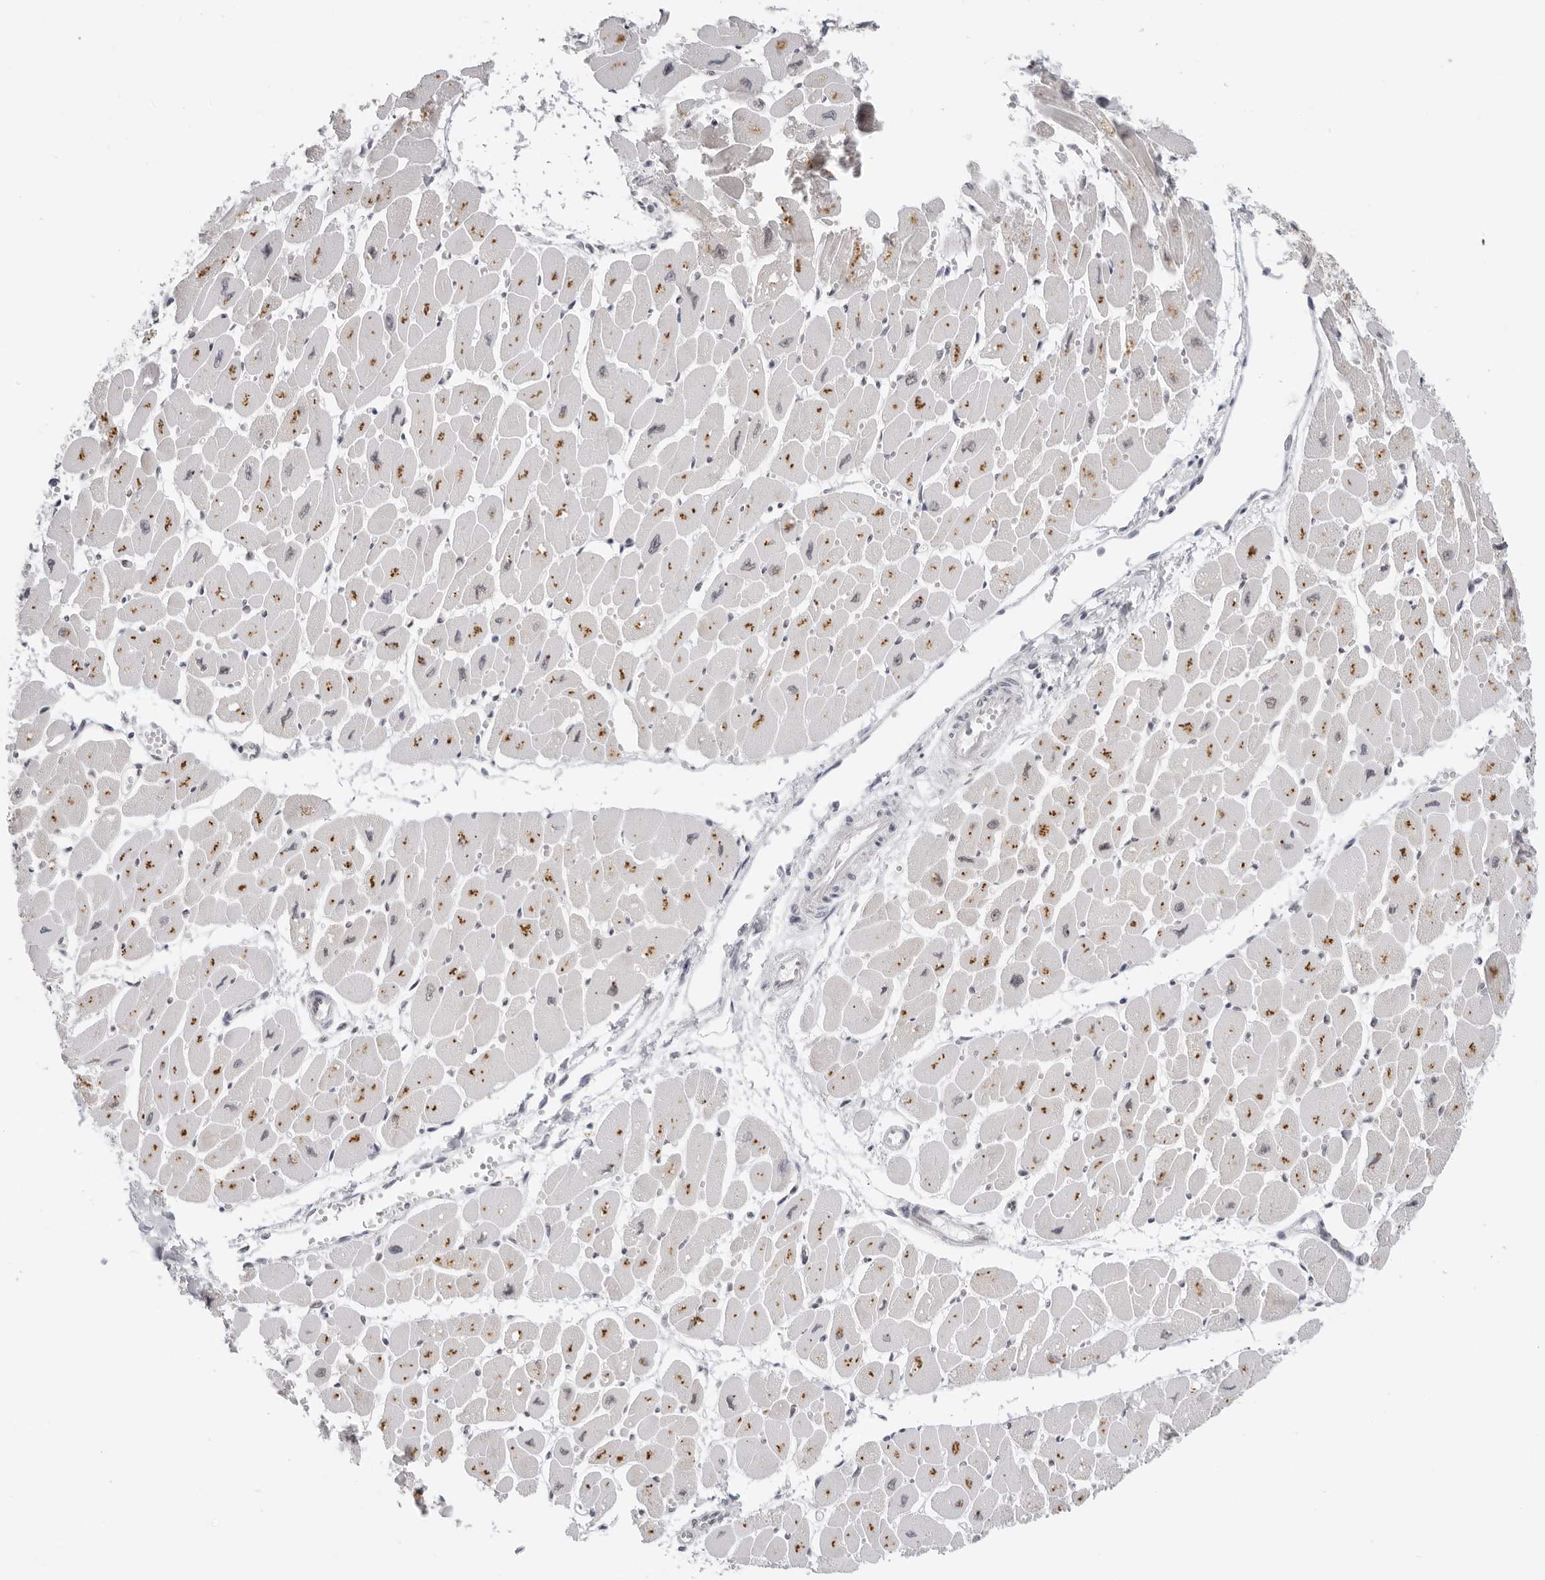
{"staining": {"intensity": "moderate", "quantity": "25%-75%", "location": "cytoplasmic/membranous,nuclear"}, "tissue": "heart muscle", "cell_type": "Cardiomyocytes", "image_type": "normal", "snomed": [{"axis": "morphology", "description": "Normal tissue, NOS"}, {"axis": "topography", "description": "Heart"}], "caption": "IHC of benign human heart muscle shows medium levels of moderate cytoplasmic/membranous,nuclear expression in approximately 25%-75% of cardiomyocytes.", "gene": "FOXK2", "patient": {"sex": "female", "age": 54}}